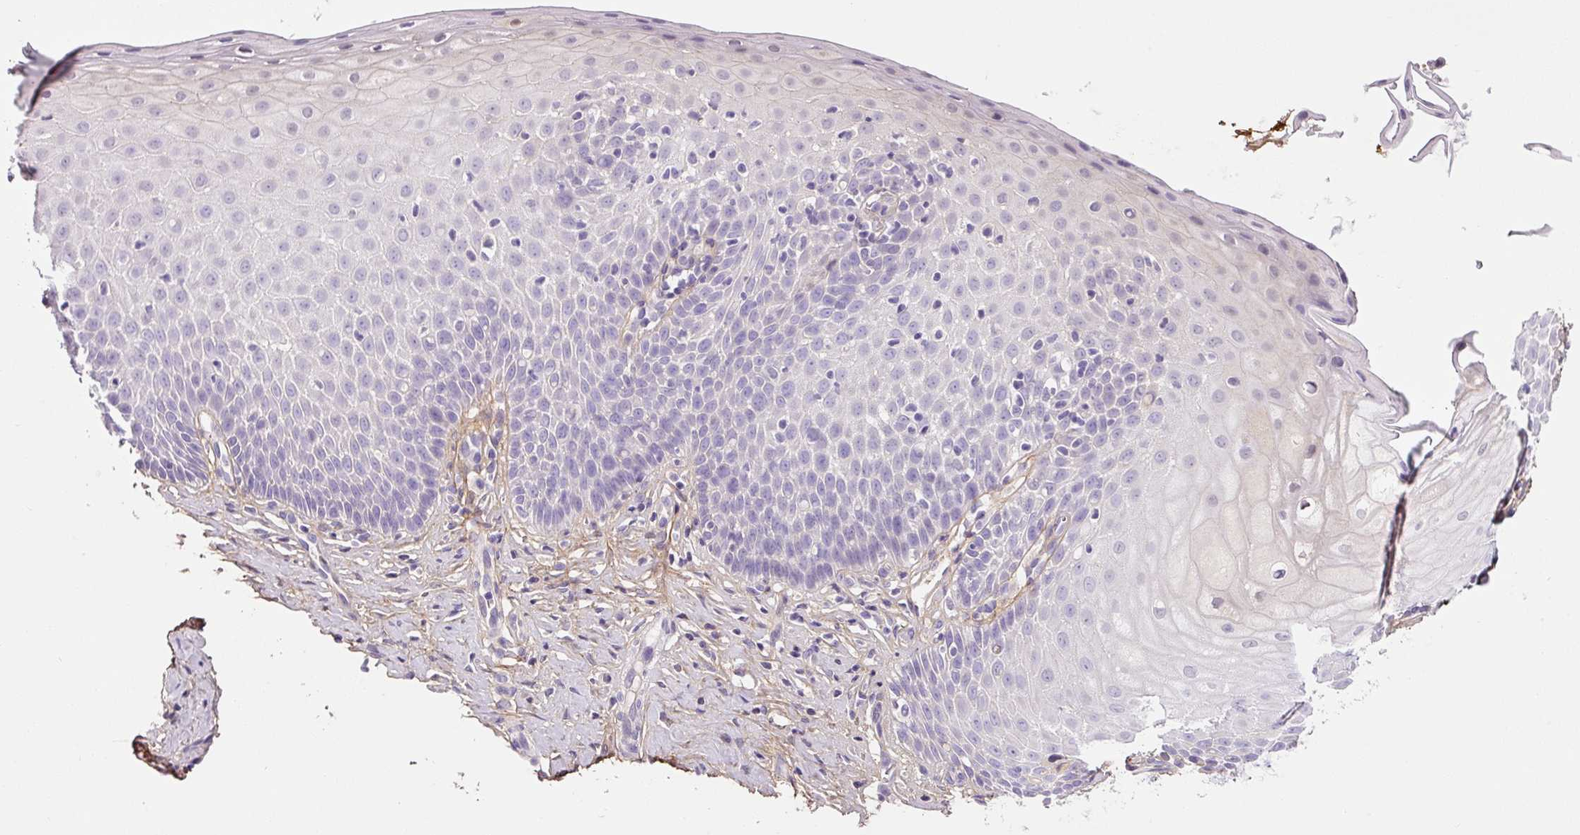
{"staining": {"intensity": "negative", "quantity": "none", "location": "none"}, "tissue": "cervix", "cell_type": "Glandular cells", "image_type": "normal", "snomed": [{"axis": "morphology", "description": "Normal tissue, NOS"}, {"axis": "topography", "description": "Cervix"}], "caption": "Immunohistochemical staining of normal cervix shows no significant staining in glandular cells. (DAB IHC visualized using brightfield microscopy, high magnification).", "gene": "SOS2", "patient": {"sex": "female", "age": 36}}